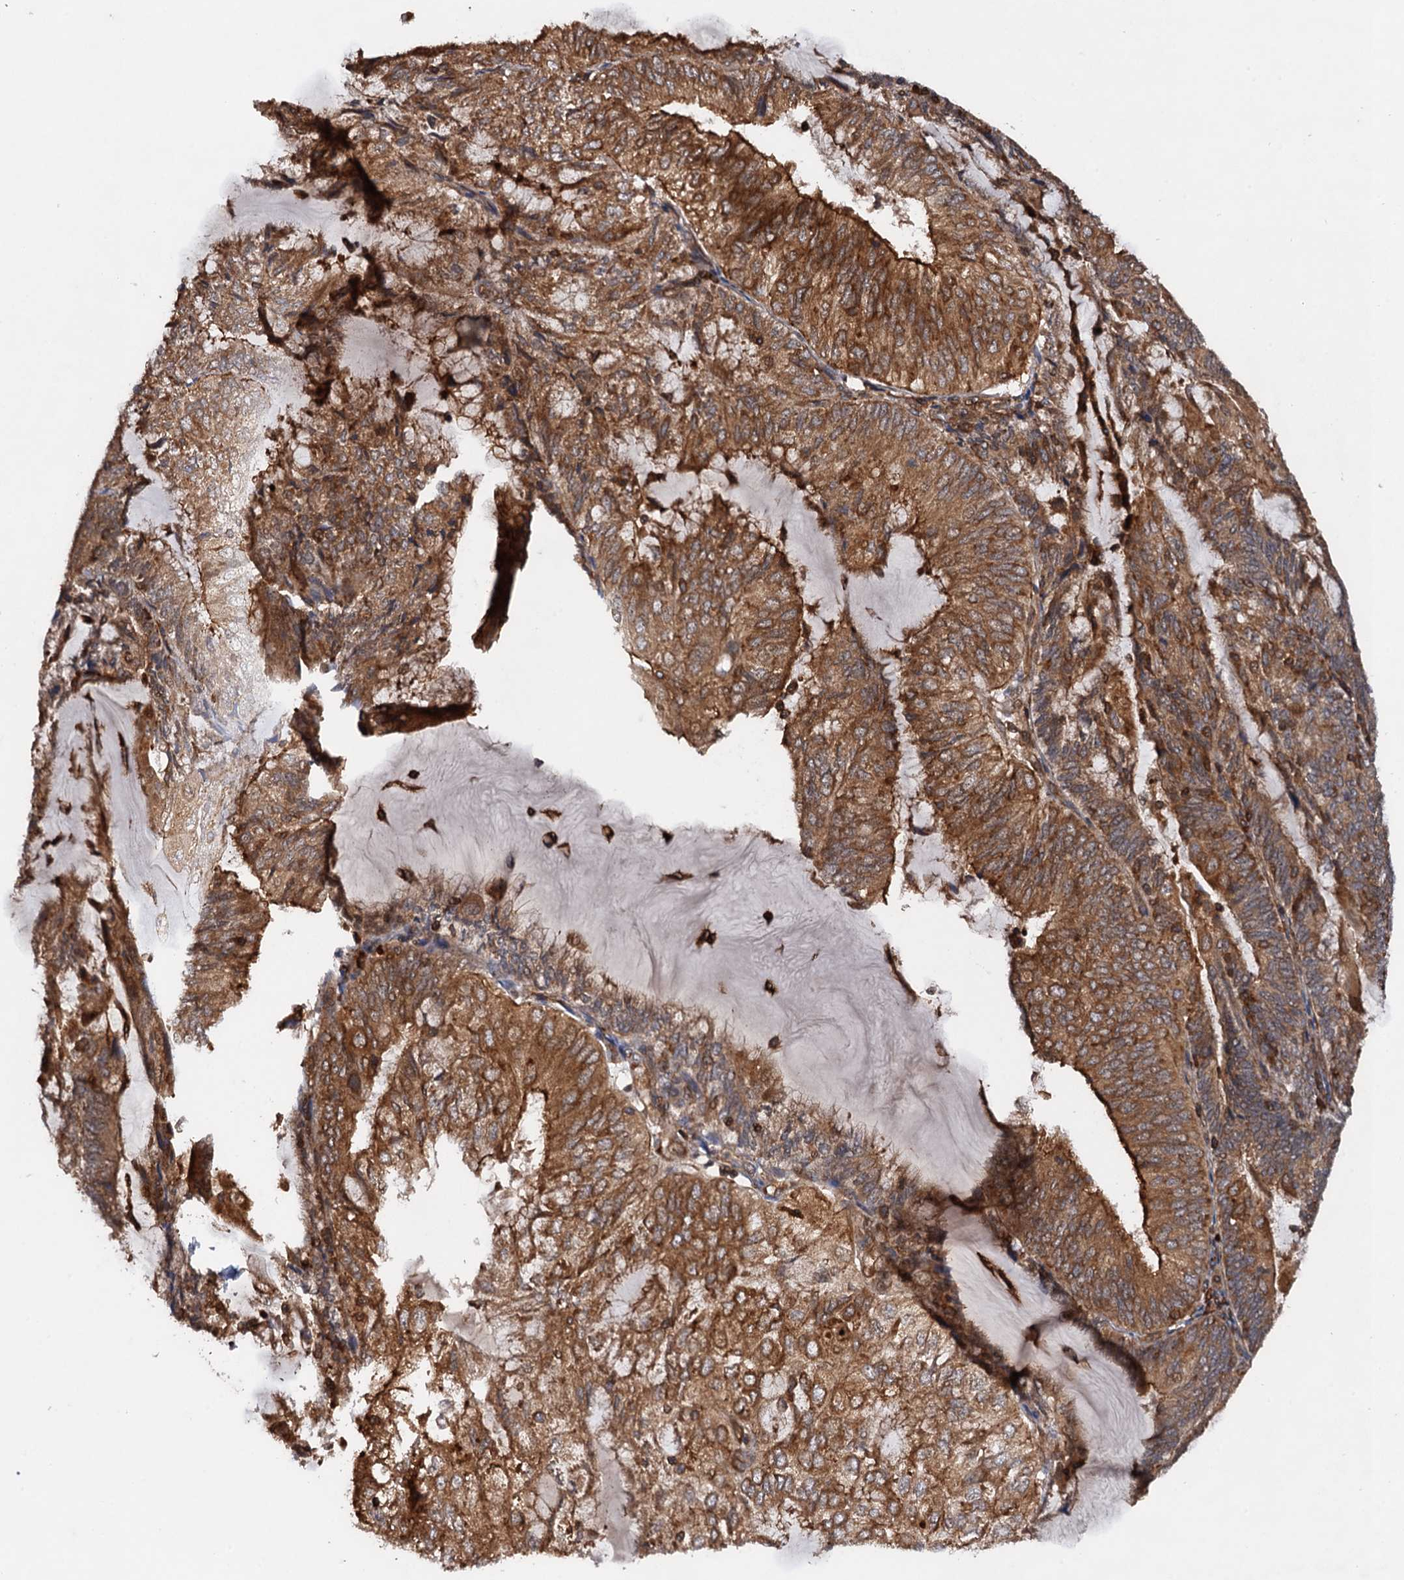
{"staining": {"intensity": "moderate", "quantity": ">75%", "location": "cytoplasmic/membranous"}, "tissue": "endometrial cancer", "cell_type": "Tumor cells", "image_type": "cancer", "snomed": [{"axis": "morphology", "description": "Adenocarcinoma, NOS"}, {"axis": "topography", "description": "Endometrium"}], "caption": "Immunohistochemistry histopathology image of human endometrial adenocarcinoma stained for a protein (brown), which shows medium levels of moderate cytoplasmic/membranous expression in about >75% of tumor cells.", "gene": "BORA", "patient": {"sex": "female", "age": 81}}